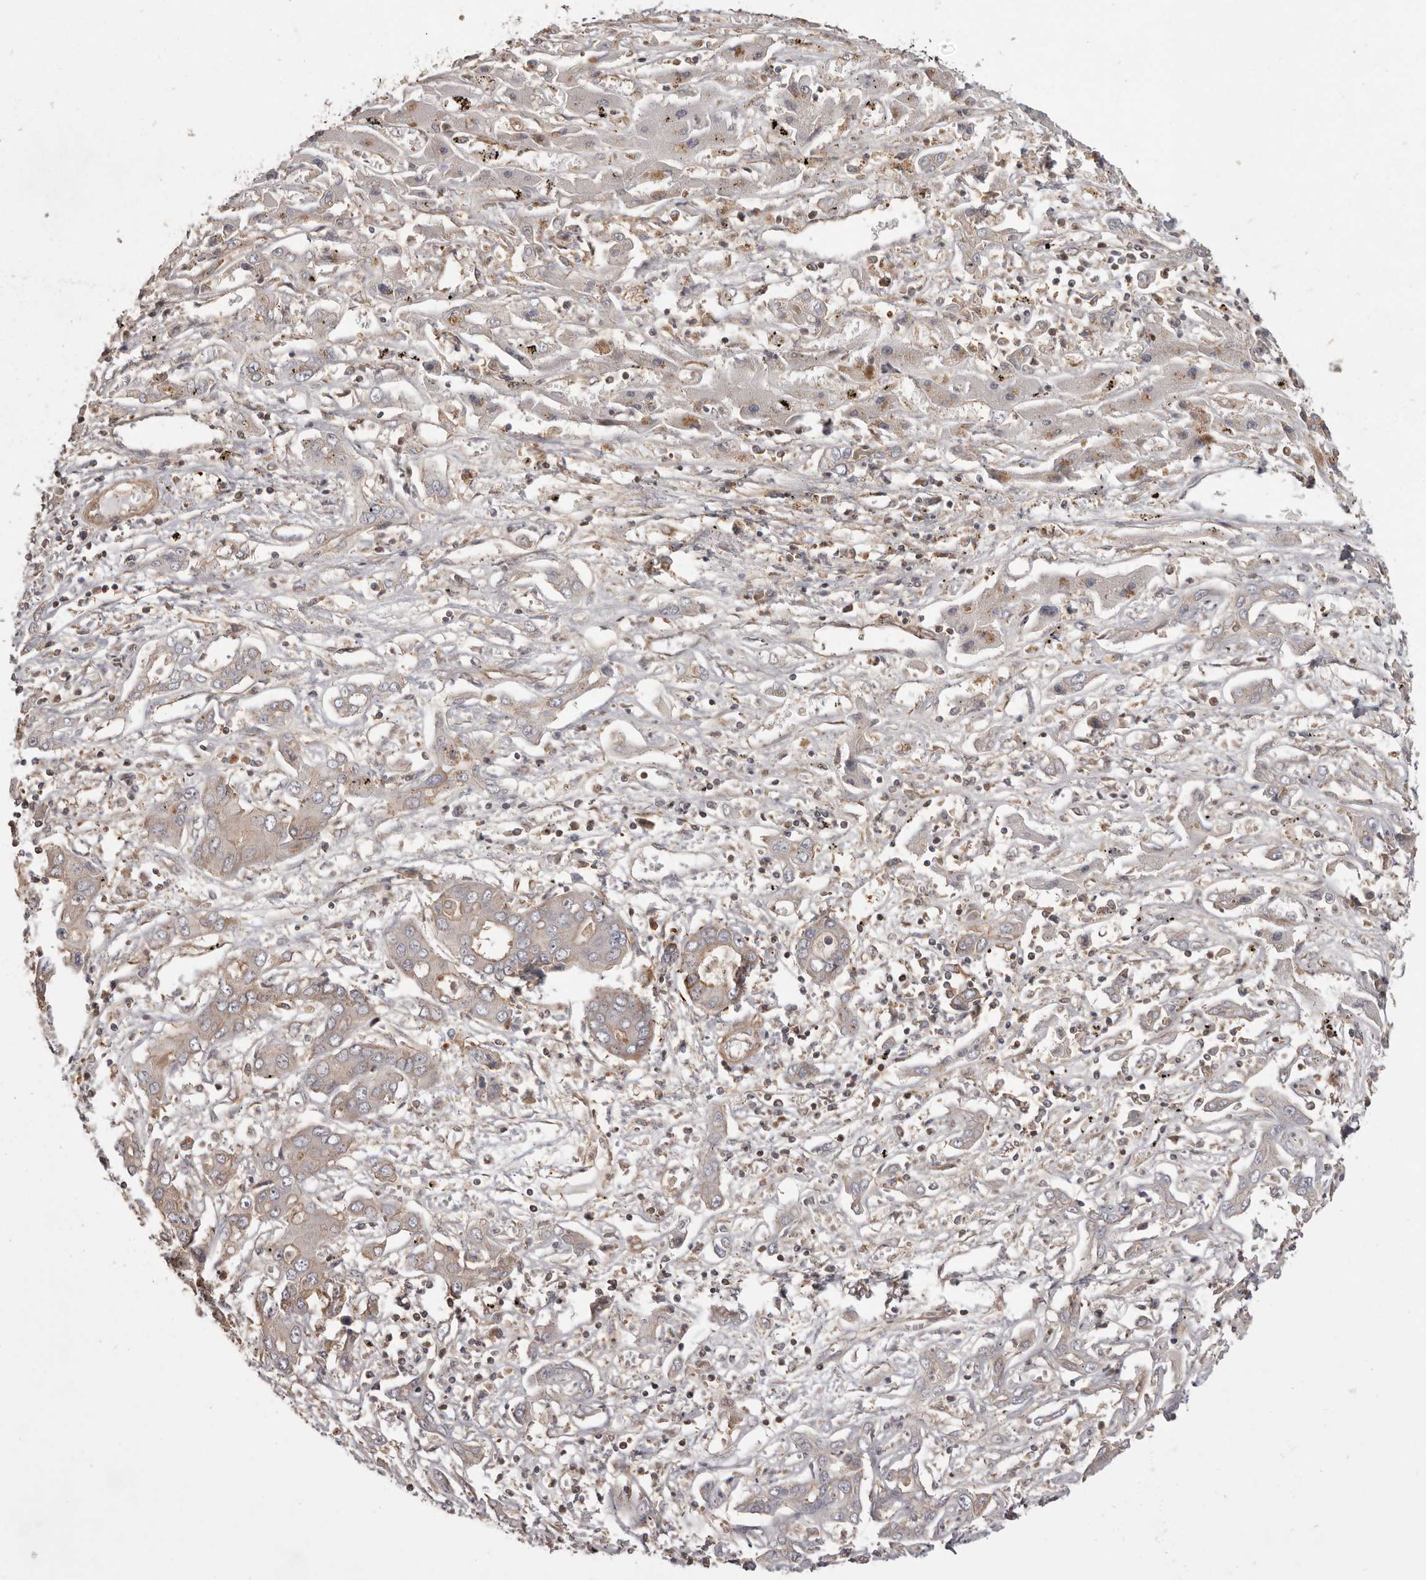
{"staining": {"intensity": "negative", "quantity": "none", "location": "none"}, "tissue": "liver cancer", "cell_type": "Tumor cells", "image_type": "cancer", "snomed": [{"axis": "morphology", "description": "Cholangiocarcinoma"}, {"axis": "topography", "description": "Liver"}], "caption": "Immunohistochemical staining of liver cholangiocarcinoma exhibits no significant expression in tumor cells.", "gene": "NFKBIA", "patient": {"sex": "male", "age": 67}}